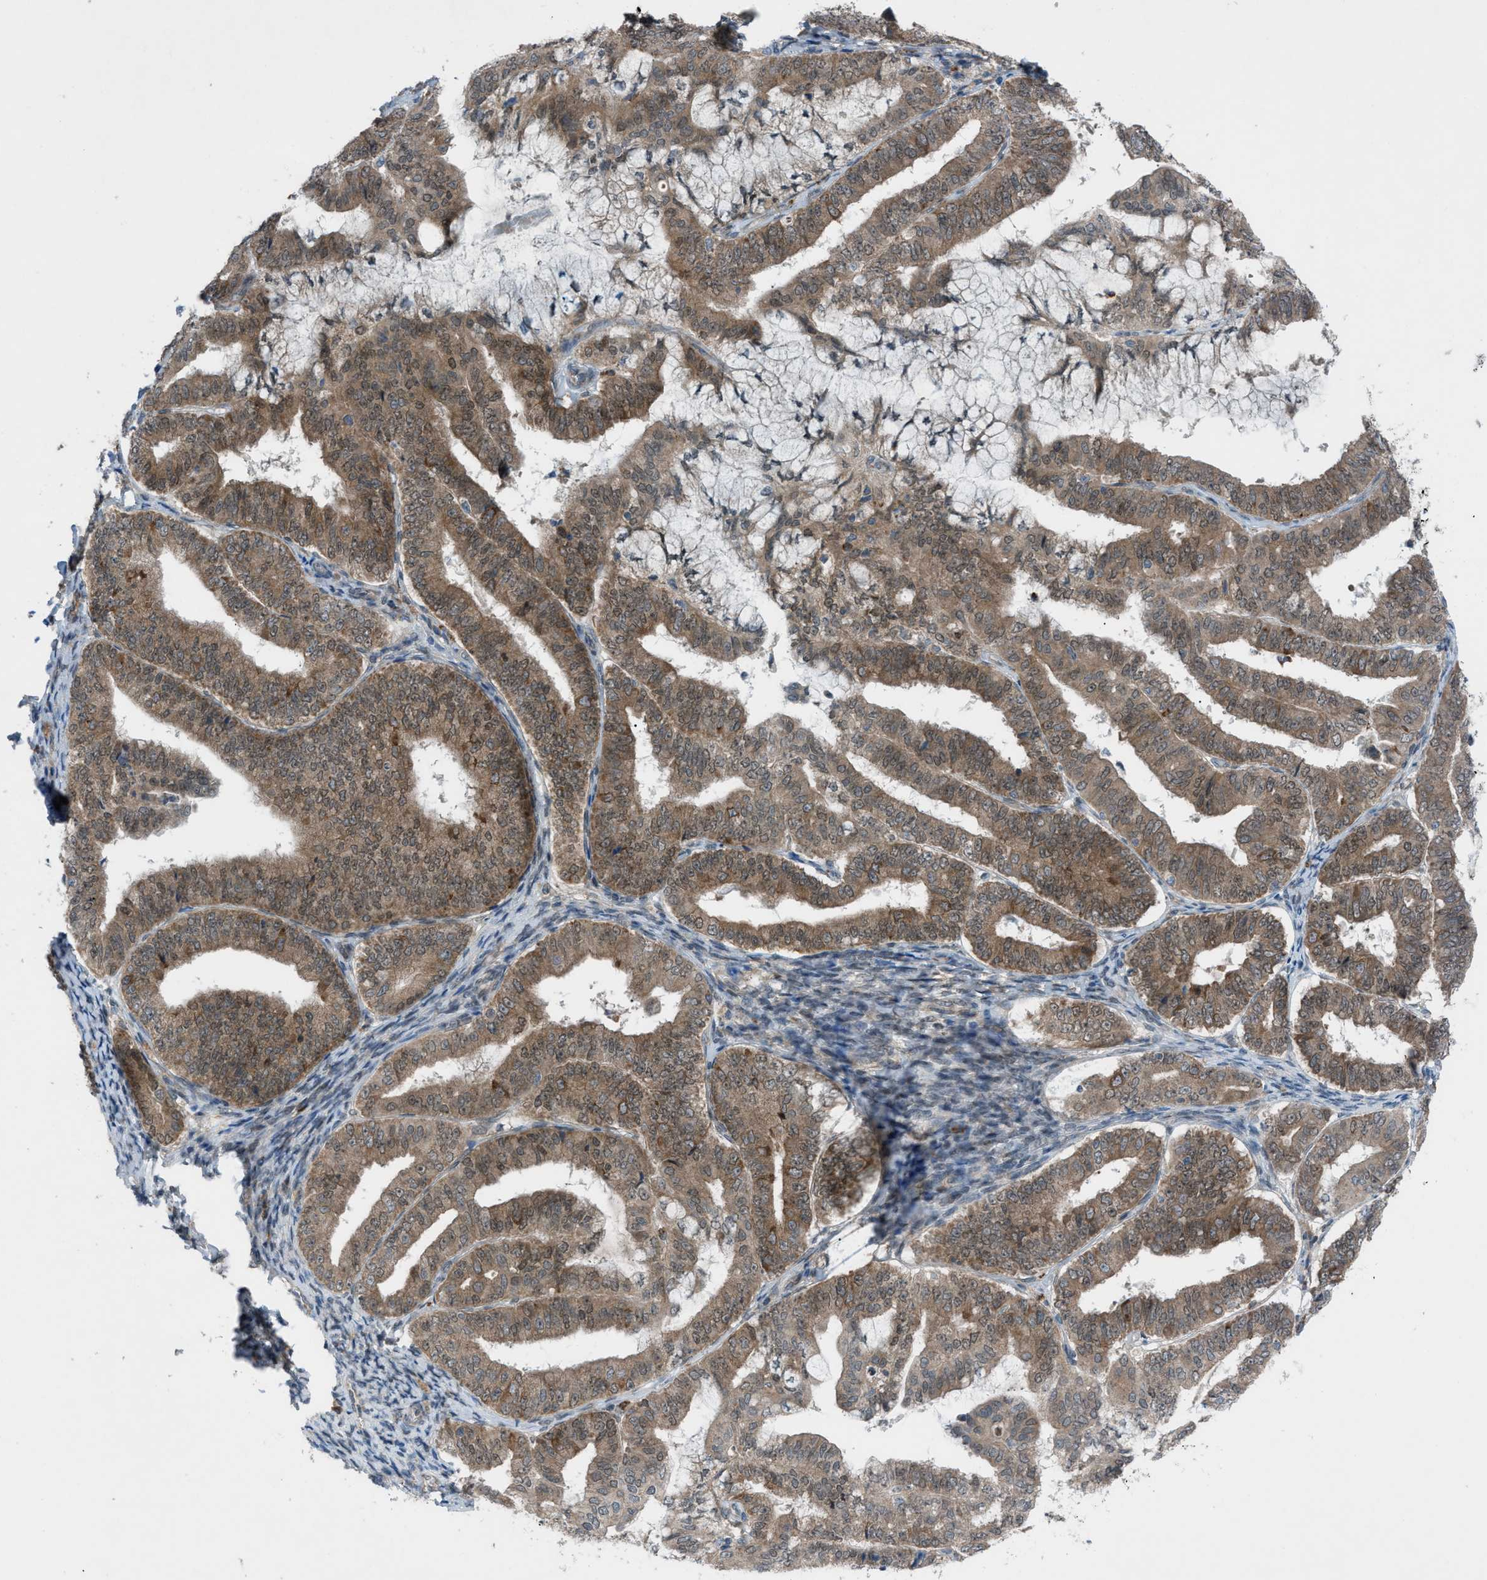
{"staining": {"intensity": "moderate", "quantity": ">75%", "location": "cytoplasmic/membranous,nuclear"}, "tissue": "endometrial cancer", "cell_type": "Tumor cells", "image_type": "cancer", "snomed": [{"axis": "morphology", "description": "Adenocarcinoma, NOS"}, {"axis": "topography", "description": "Endometrium"}], "caption": "This image exhibits endometrial adenocarcinoma stained with immunohistochemistry to label a protein in brown. The cytoplasmic/membranous and nuclear of tumor cells show moderate positivity for the protein. Nuclei are counter-stained blue.", "gene": "DYRK1A", "patient": {"sex": "female", "age": 63}}